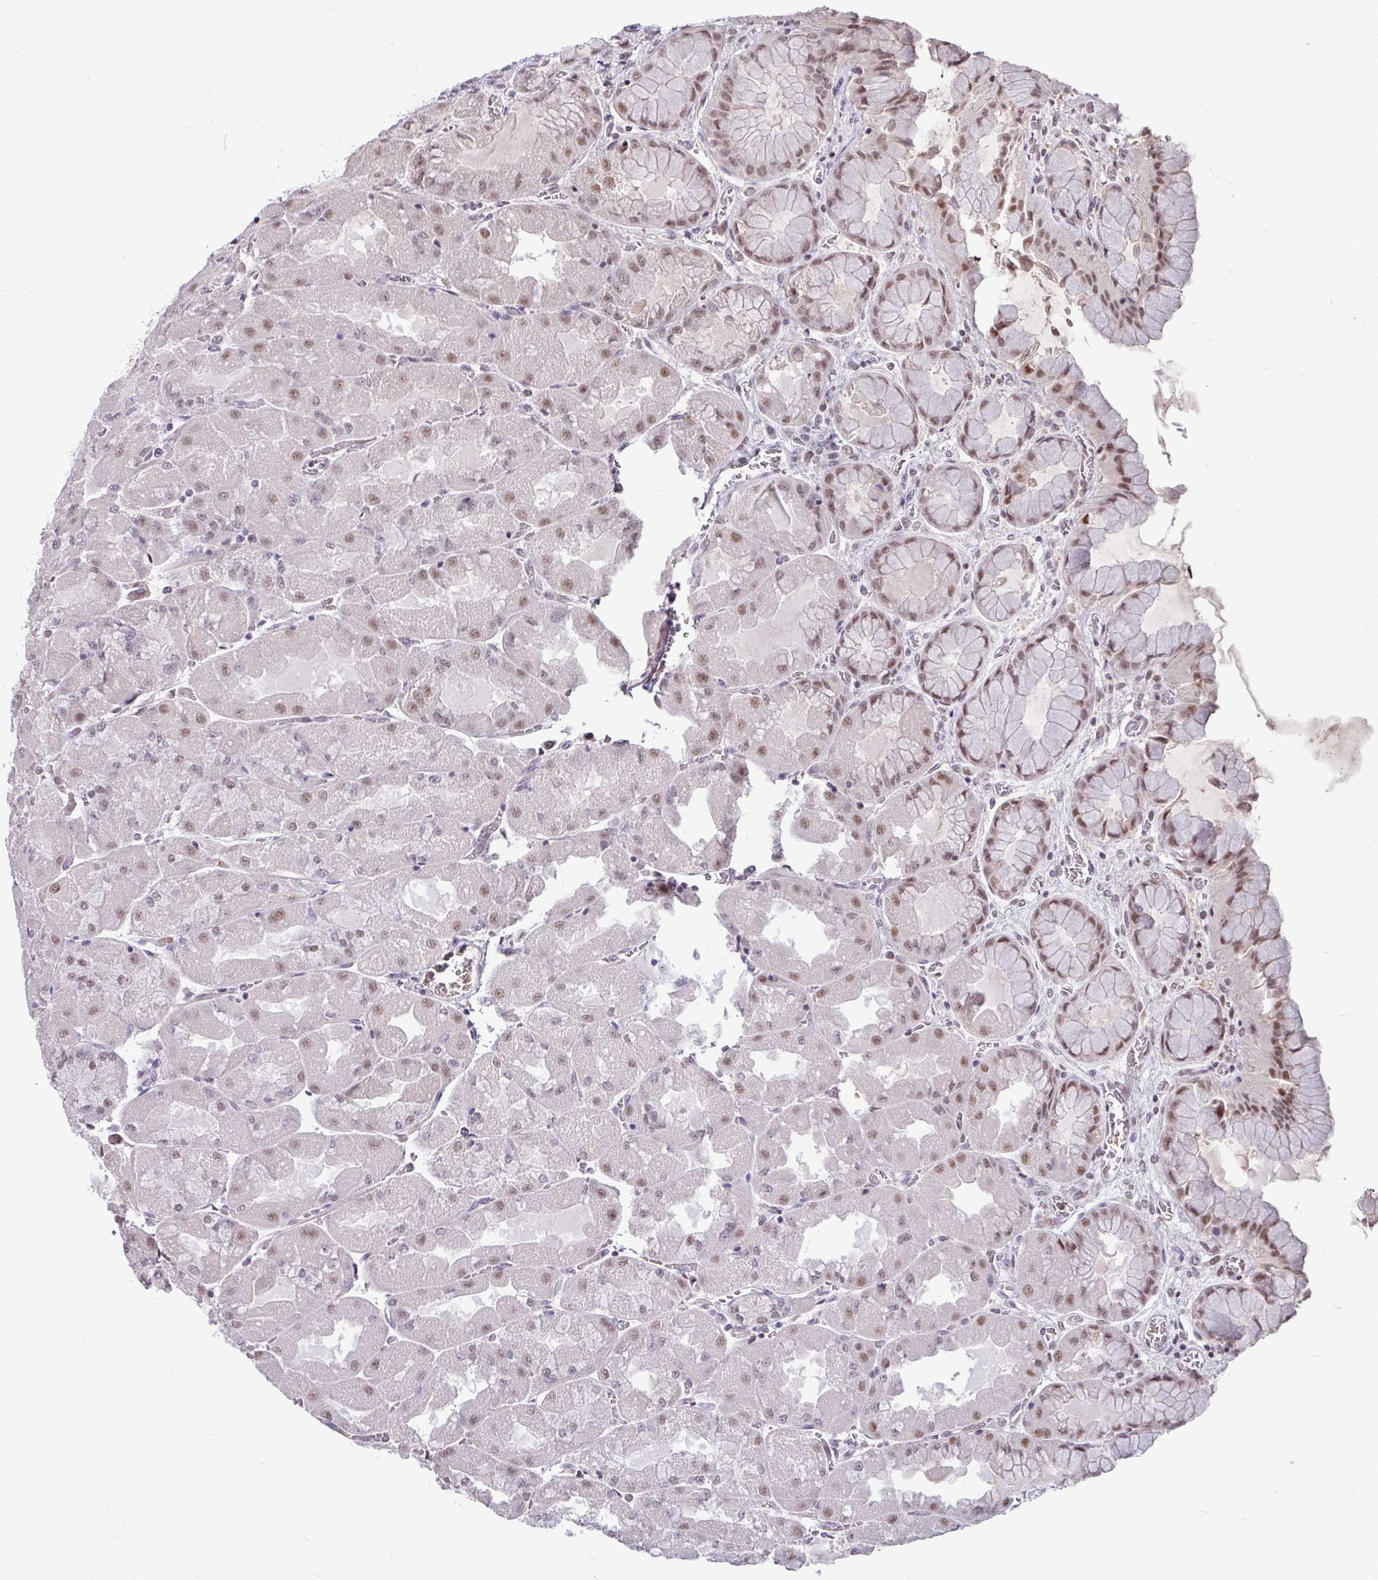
{"staining": {"intensity": "strong", "quantity": "25%-75%", "location": "nuclear"}, "tissue": "stomach", "cell_type": "Glandular cells", "image_type": "normal", "snomed": [{"axis": "morphology", "description": "Normal tissue, NOS"}, {"axis": "topography", "description": "Stomach"}], "caption": "A histopathology image of human stomach stained for a protein demonstrates strong nuclear brown staining in glandular cells. The staining is performed using DAB (3,3'-diaminobenzidine) brown chromogen to label protein expression. The nuclei are counter-stained blue using hematoxylin.", "gene": "TDG", "patient": {"sex": "female", "age": 61}}